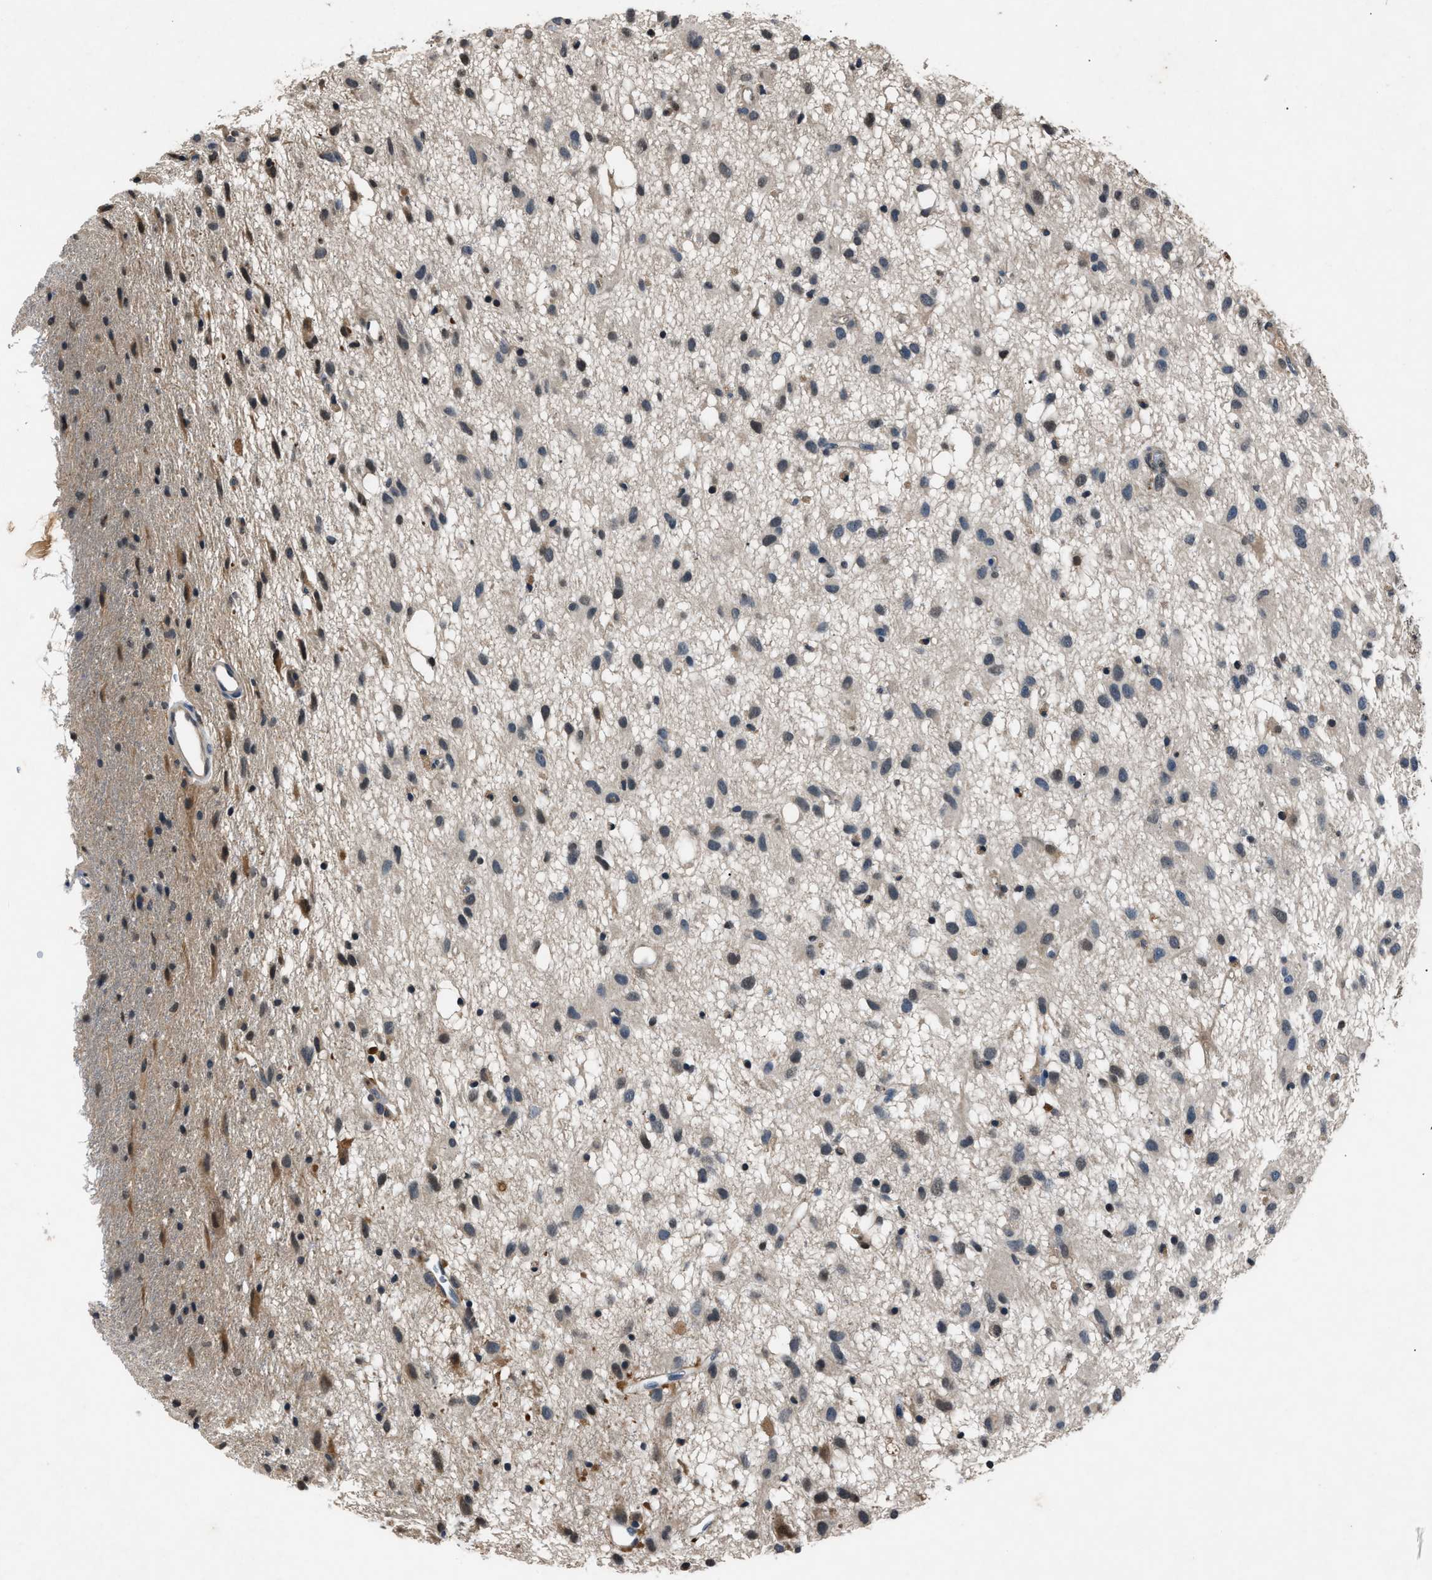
{"staining": {"intensity": "weak", "quantity": "<25%", "location": "cytoplasmic/membranous"}, "tissue": "glioma", "cell_type": "Tumor cells", "image_type": "cancer", "snomed": [{"axis": "morphology", "description": "Glioma, malignant, Low grade"}, {"axis": "topography", "description": "Brain"}], "caption": "Malignant glioma (low-grade) was stained to show a protein in brown. There is no significant expression in tumor cells.", "gene": "TP53I3", "patient": {"sex": "male", "age": 77}}